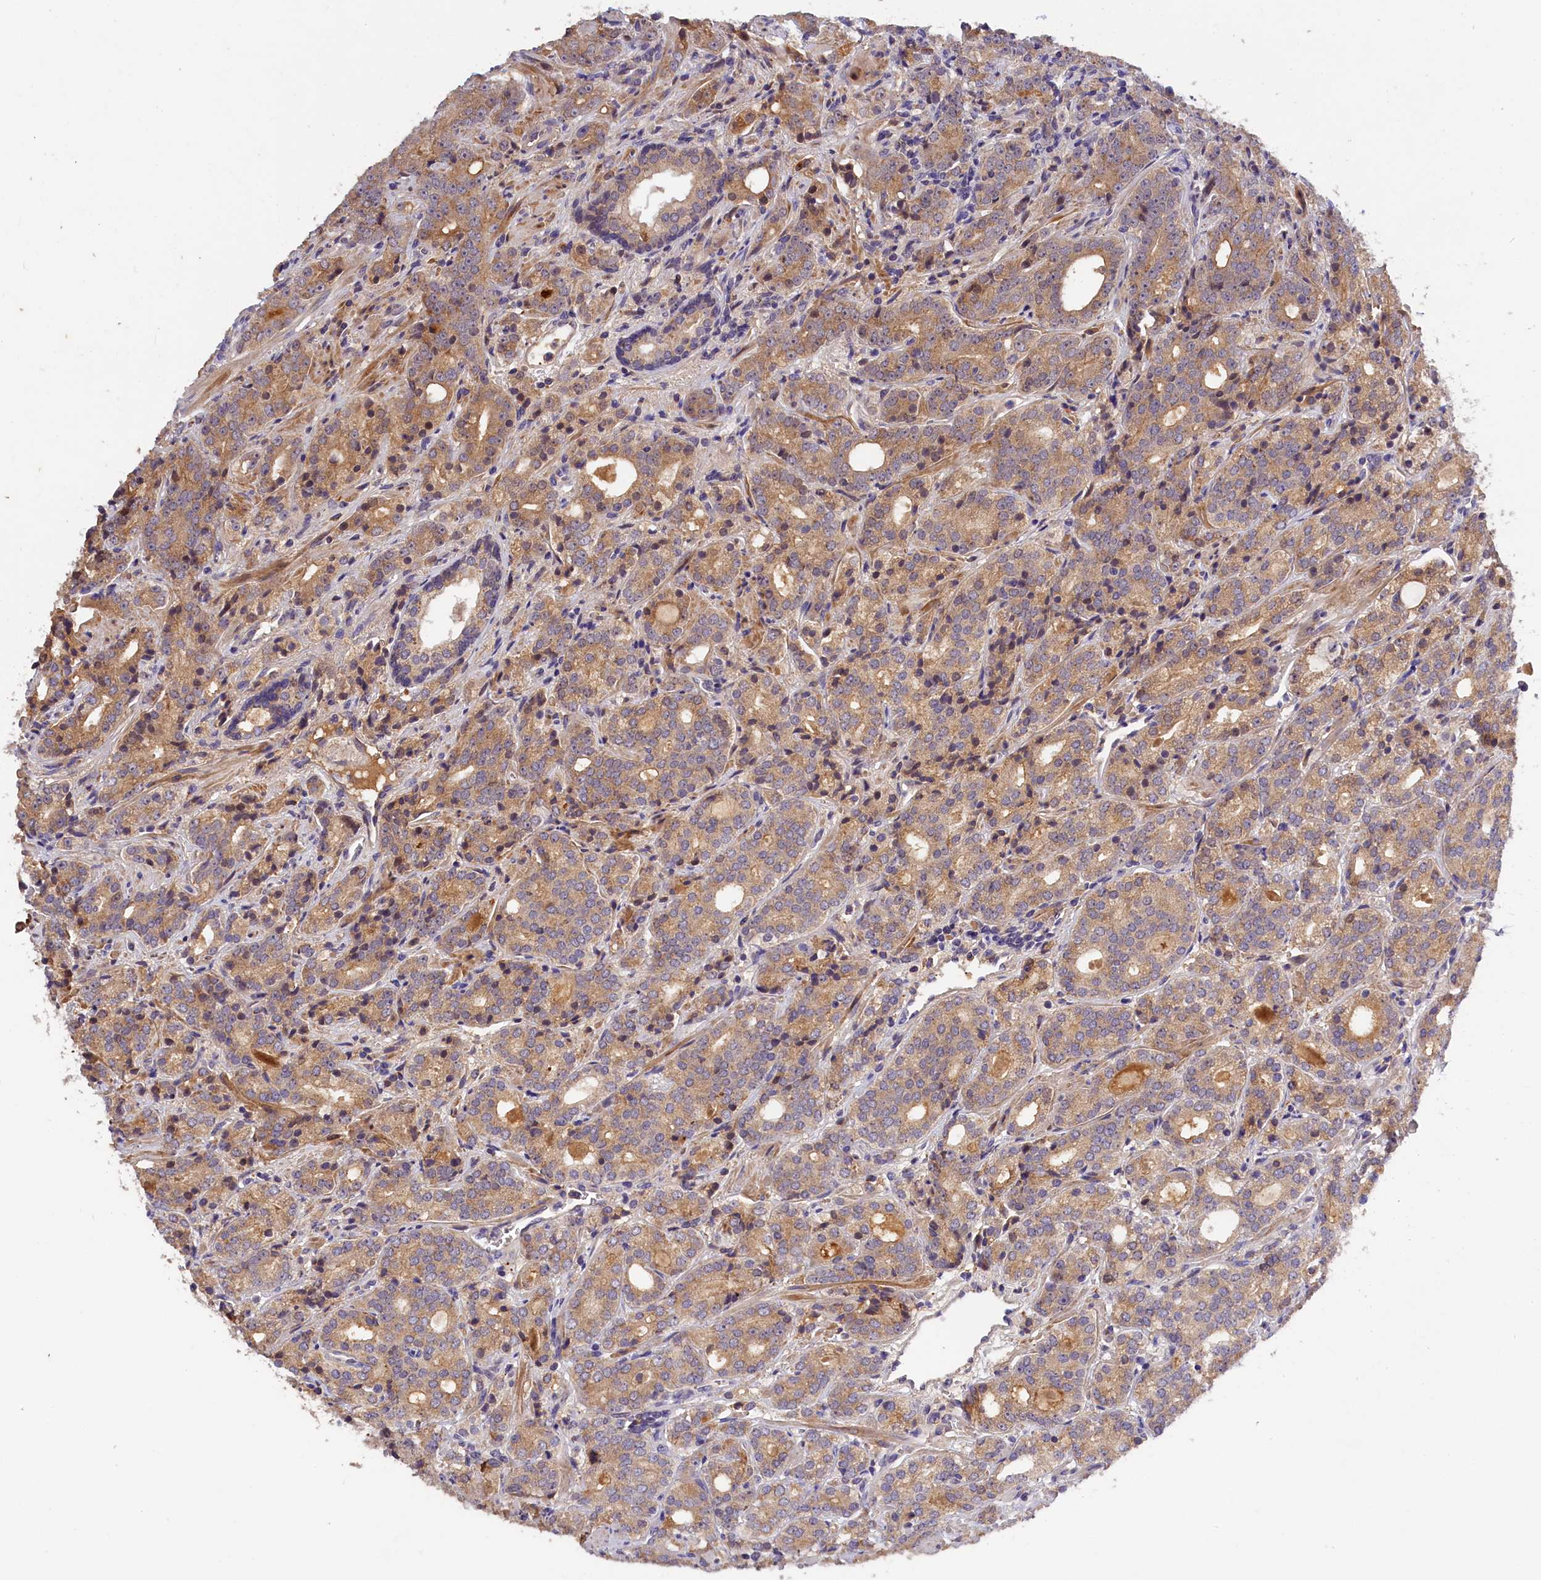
{"staining": {"intensity": "moderate", "quantity": "25%-75%", "location": "cytoplasmic/membranous"}, "tissue": "prostate cancer", "cell_type": "Tumor cells", "image_type": "cancer", "snomed": [{"axis": "morphology", "description": "Adenocarcinoma, High grade"}, {"axis": "topography", "description": "Prostate"}], "caption": "Prostate cancer (adenocarcinoma (high-grade)) was stained to show a protein in brown. There is medium levels of moderate cytoplasmic/membranous expression in about 25%-75% of tumor cells.", "gene": "PHAF1", "patient": {"sex": "male", "age": 64}}